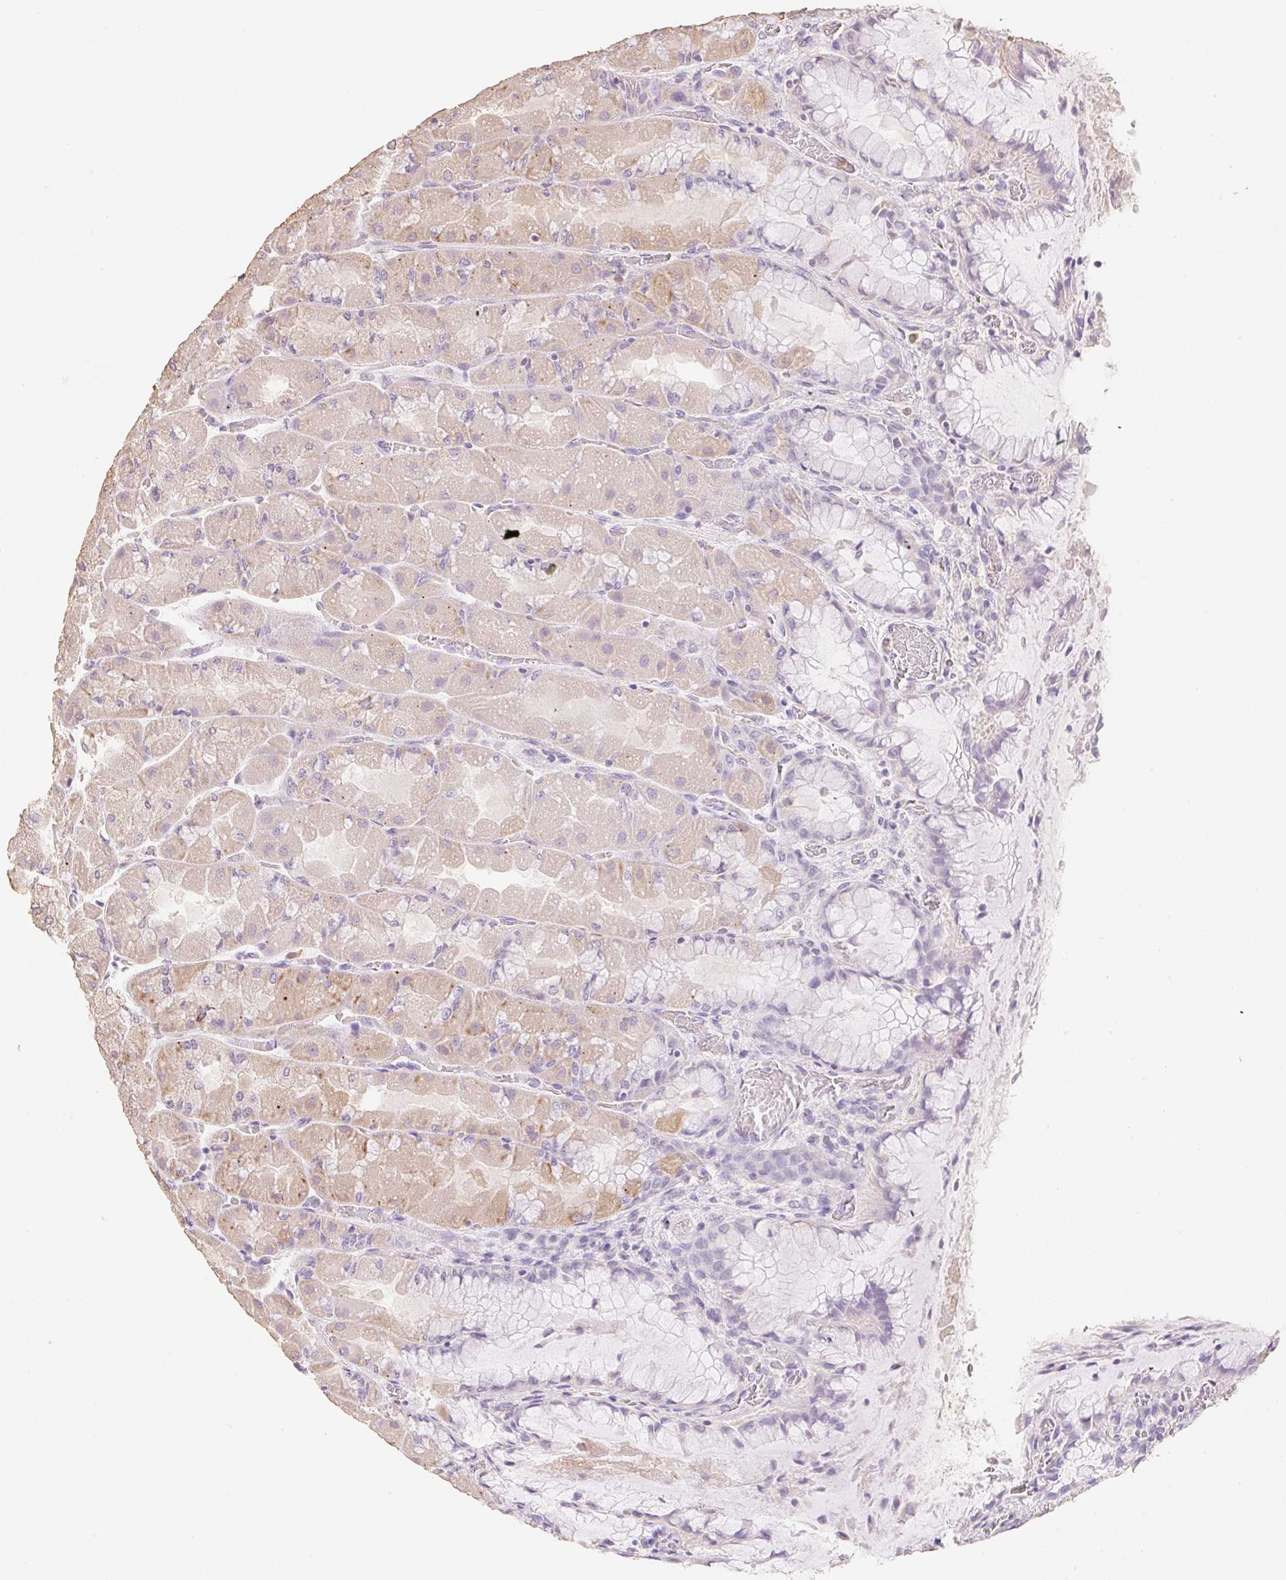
{"staining": {"intensity": "weak", "quantity": "<25%", "location": "cytoplasmic/membranous"}, "tissue": "stomach", "cell_type": "Glandular cells", "image_type": "normal", "snomed": [{"axis": "morphology", "description": "Normal tissue, NOS"}, {"axis": "topography", "description": "Stomach"}], "caption": "Photomicrograph shows no significant protein expression in glandular cells of normal stomach. (DAB immunohistochemistry, high magnification).", "gene": "MBOAT7", "patient": {"sex": "female", "age": 61}}